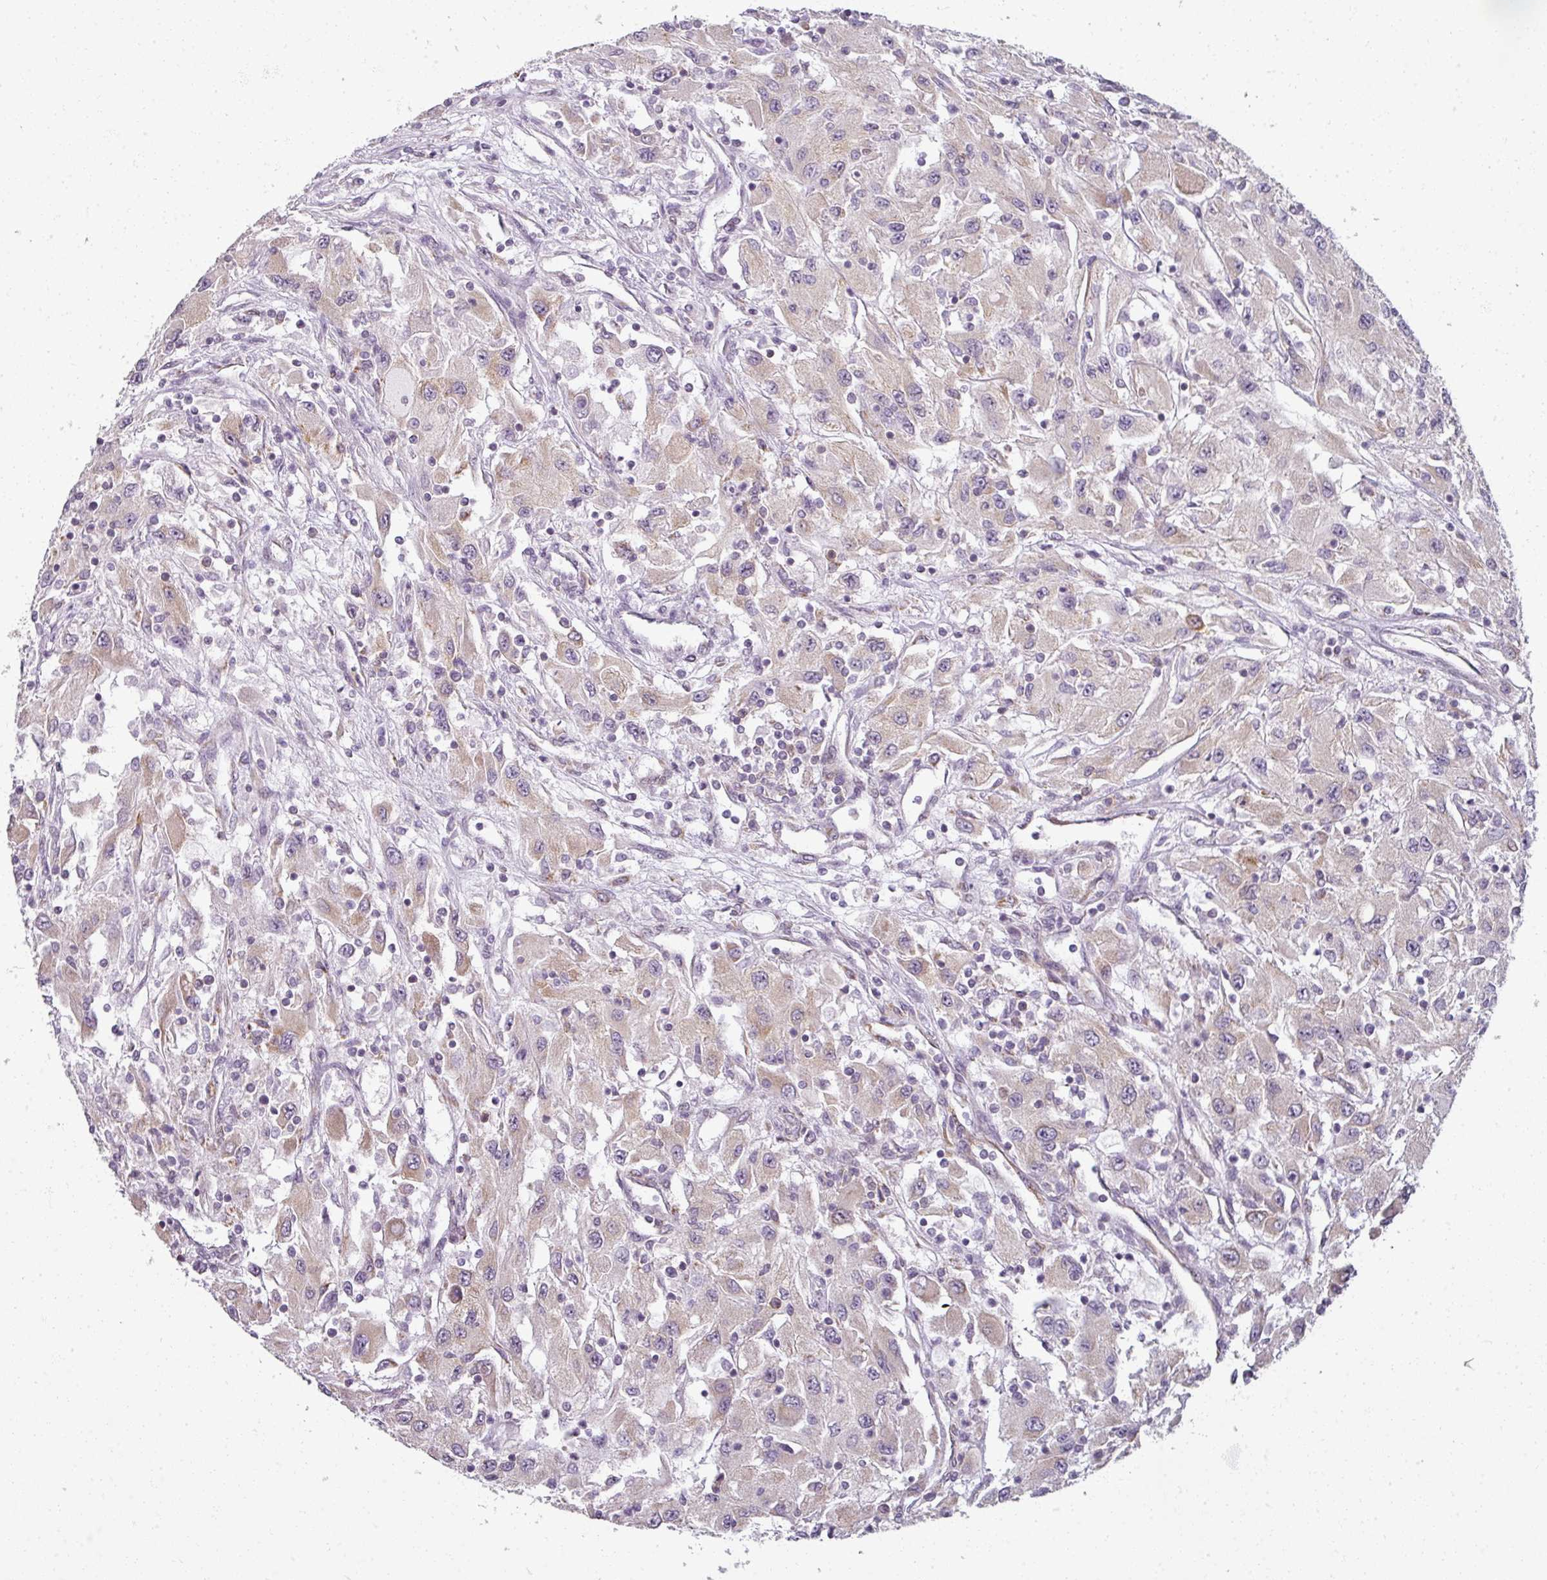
{"staining": {"intensity": "weak", "quantity": "<25%", "location": "cytoplasmic/membranous"}, "tissue": "renal cancer", "cell_type": "Tumor cells", "image_type": "cancer", "snomed": [{"axis": "morphology", "description": "Adenocarcinoma, NOS"}, {"axis": "topography", "description": "Kidney"}], "caption": "Photomicrograph shows no significant protein staining in tumor cells of renal cancer.", "gene": "AGPAT4", "patient": {"sex": "female", "age": 67}}